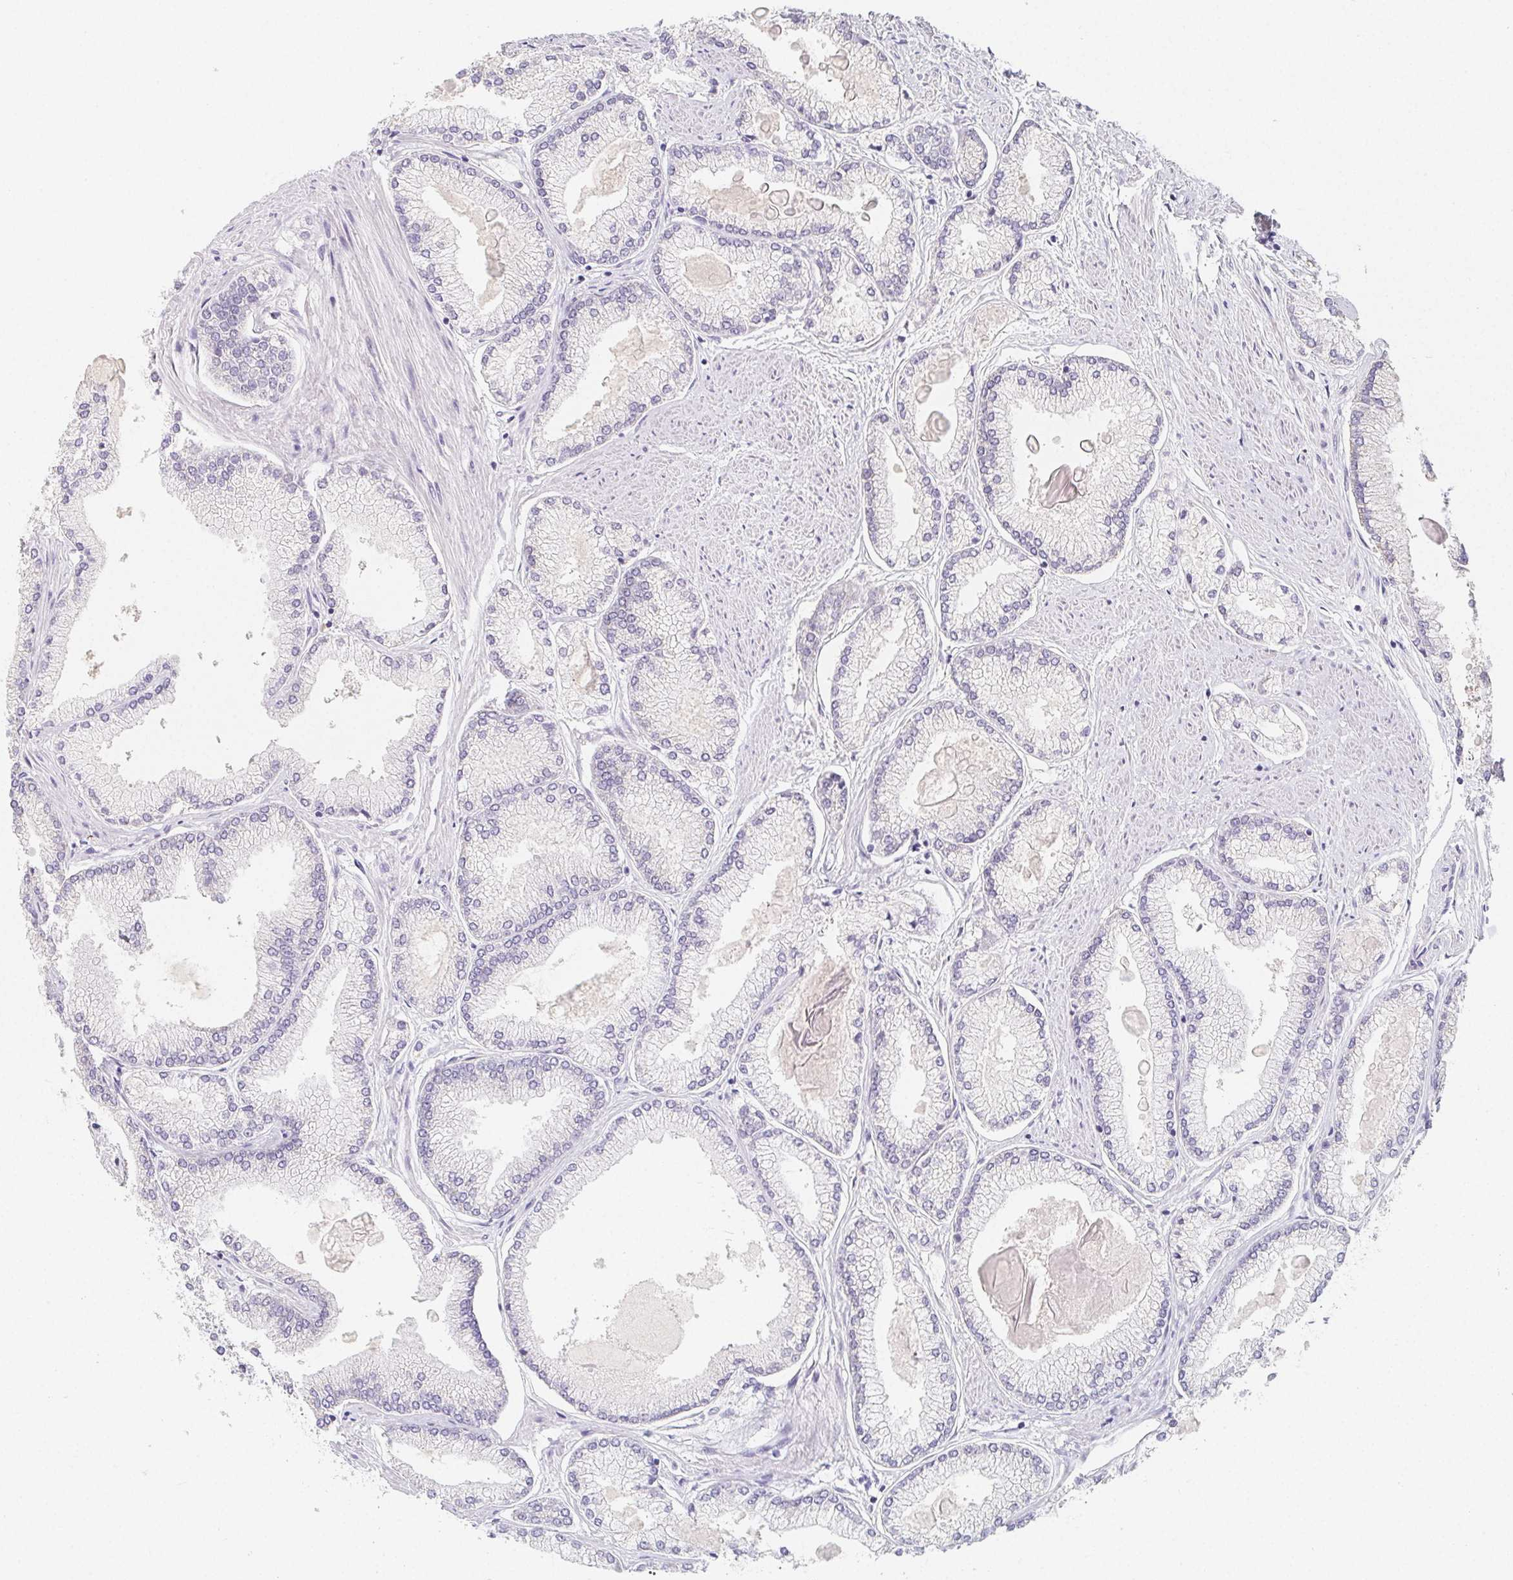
{"staining": {"intensity": "negative", "quantity": "none", "location": "none"}, "tissue": "prostate cancer", "cell_type": "Tumor cells", "image_type": "cancer", "snomed": [{"axis": "morphology", "description": "Adenocarcinoma, High grade"}, {"axis": "topography", "description": "Prostate"}], "caption": "This is an immunohistochemistry (IHC) histopathology image of human high-grade adenocarcinoma (prostate). There is no staining in tumor cells.", "gene": "GLIPR1L1", "patient": {"sex": "male", "age": 68}}